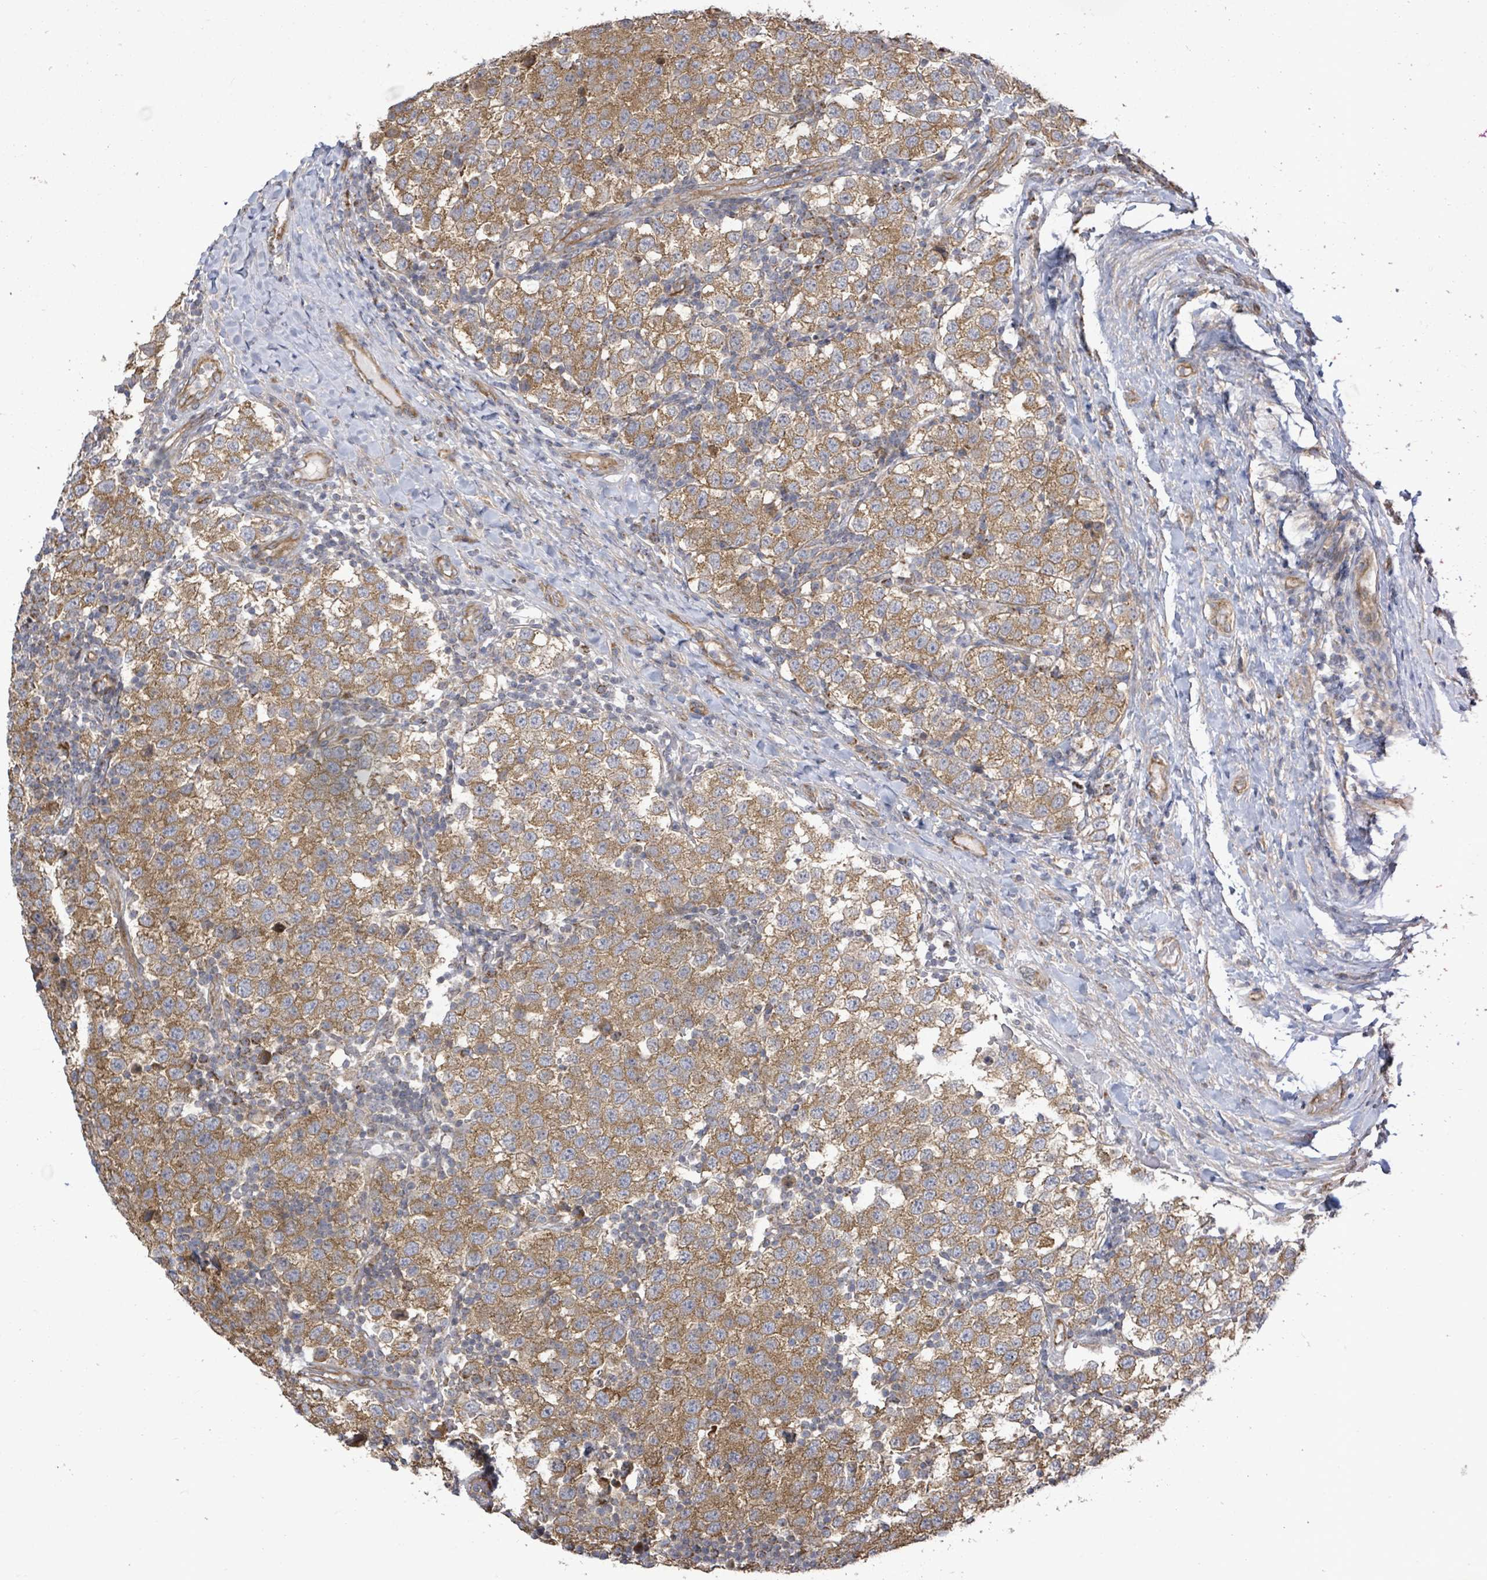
{"staining": {"intensity": "moderate", "quantity": ">75%", "location": "cytoplasmic/membranous"}, "tissue": "testis cancer", "cell_type": "Tumor cells", "image_type": "cancer", "snomed": [{"axis": "morphology", "description": "Seminoma, NOS"}, {"axis": "topography", "description": "Testis"}], "caption": "A brown stain labels moderate cytoplasmic/membranous expression of a protein in testis cancer (seminoma) tumor cells.", "gene": "KBTBD11", "patient": {"sex": "male", "age": 34}}